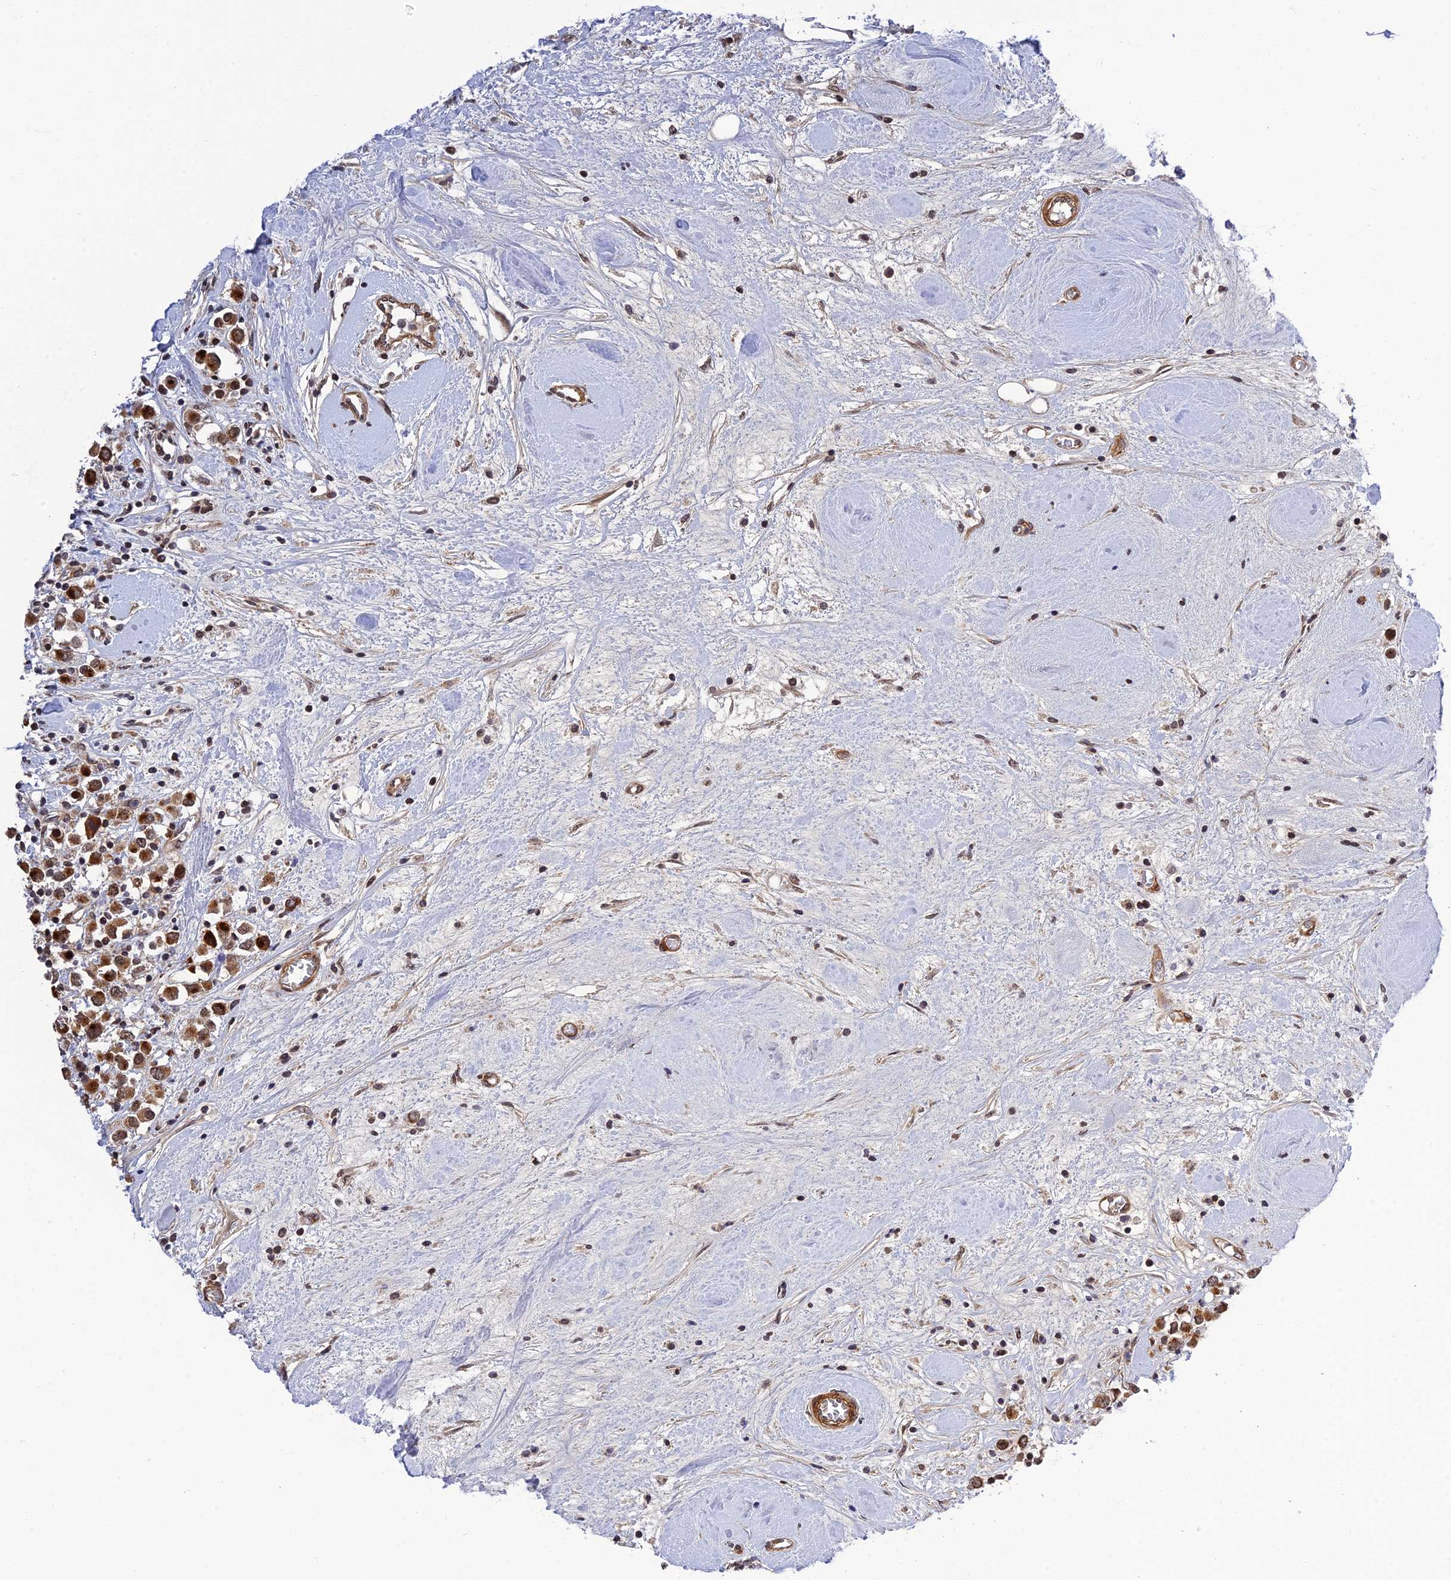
{"staining": {"intensity": "strong", "quantity": ">75%", "location": "cytoplasmic/membranous"}, "tissue": "breast cancer", "cell_type": "Tumor cells", "image_type": "cancer", "snomed": [{"axis": "morphology", "description": "Duct carcinoma"}, {"axis": "topography", "description": "Breast"}], "caption": "IHC photomicrograph of neoplastic tissue: human breast cancer stained using immunohistochemistry reveals high levels of strong protein expression localized specifically in the cytoplasmic/membranous of tumor cells, appearing as a cytoplasmic/membranous brown color.", "gene": "REXO1", "patient": {"sex": "female", "age": 61}}